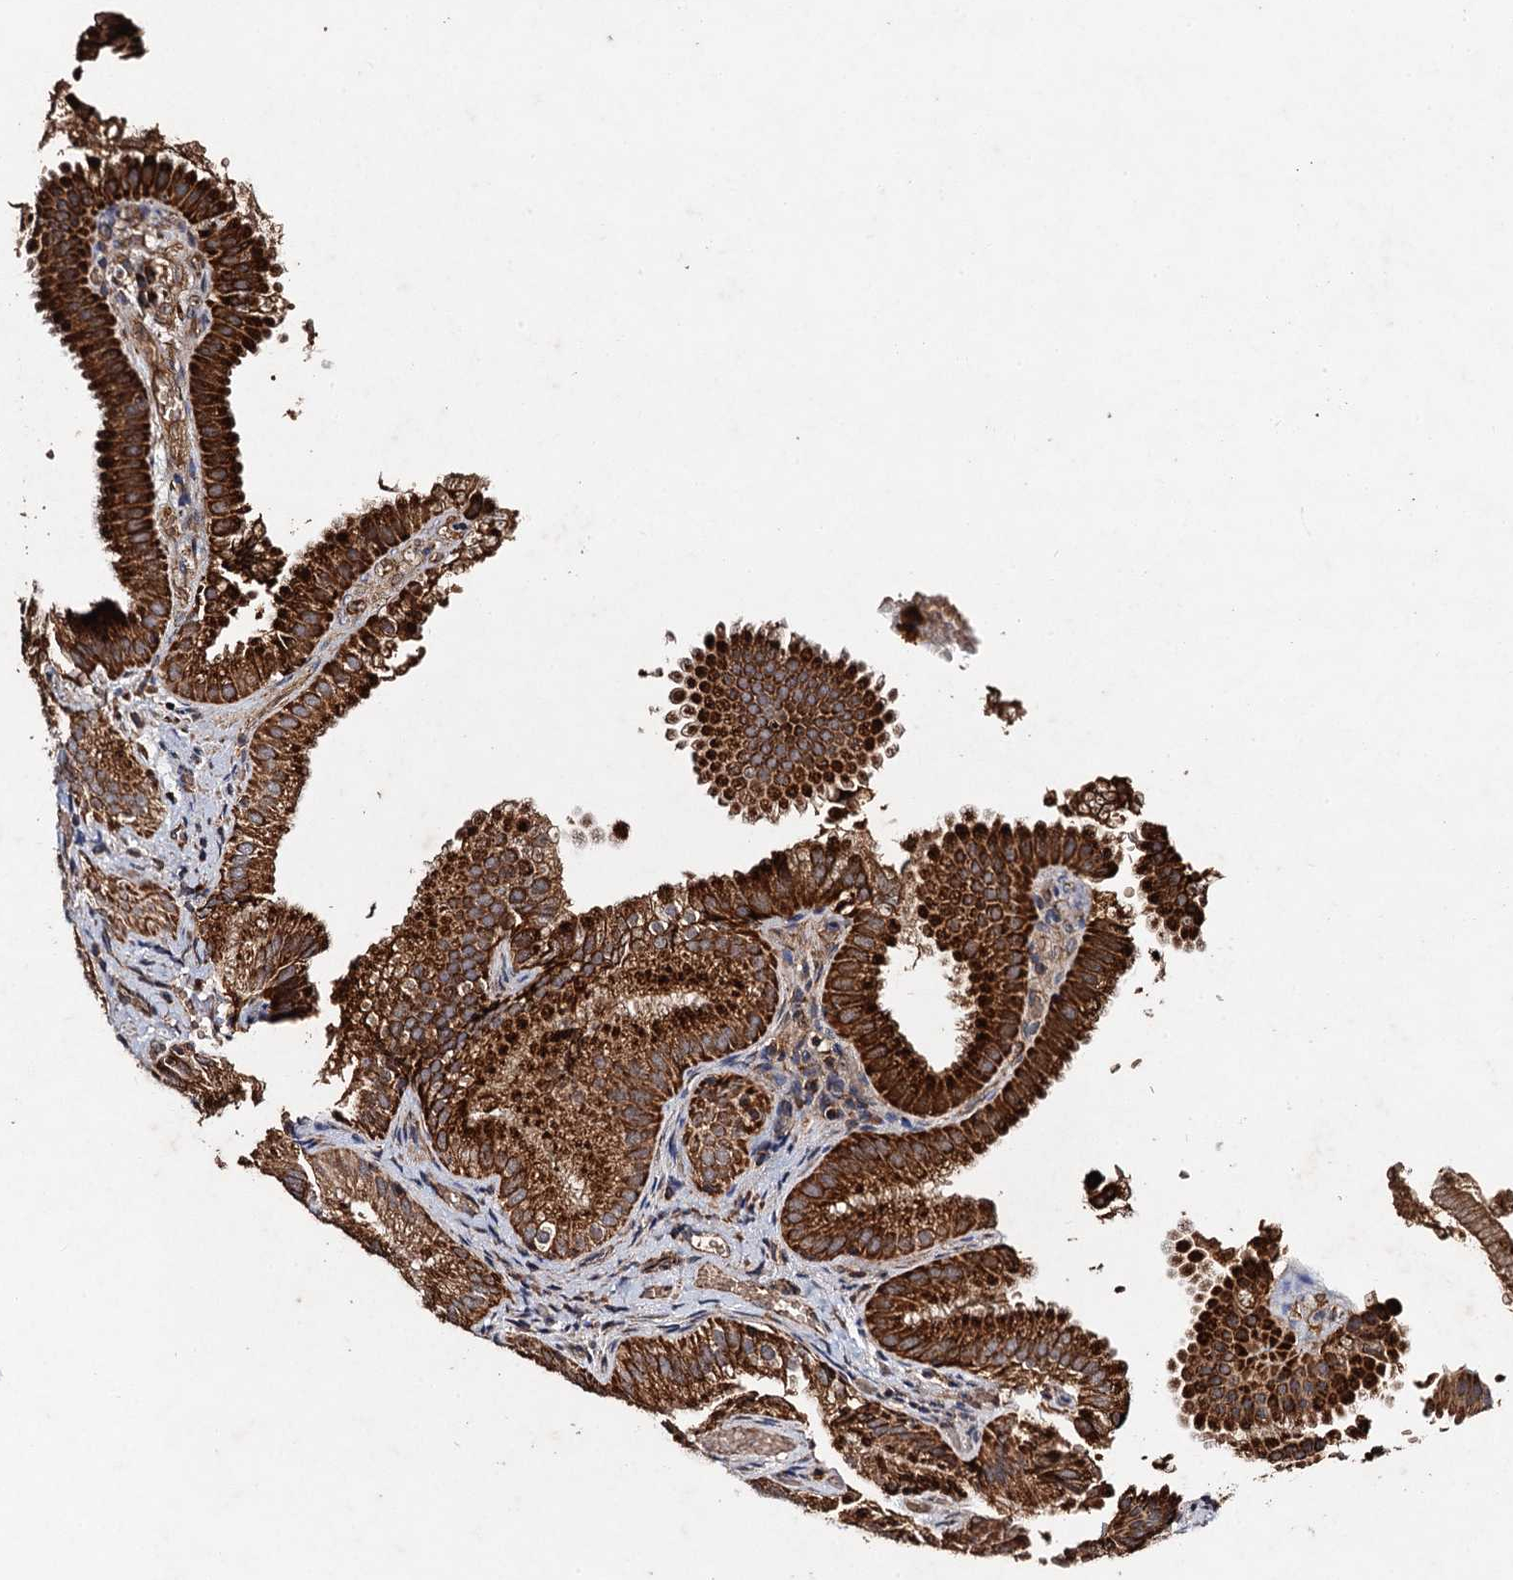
{"staining": {"intensity": "strong", "quantity": ">75%", "location": "cytoplasmic/membranous"}, "tissue": "gallbladder", "cell_type": "Glandular cells", "image_type": "normal", "snomed": [{"axis": "morphology", "description": "Normal tissue, NOS"}, {"axis": "topography", "description": "Gallbladder"}], "caption": "Protein staining of unremarkable gallbladder reveals strong cytoplasmic/membranous positivity in about >75% of glandular cells.", "gene": "NDUFA13", "patient": {"sex": "female", "age": 30}}